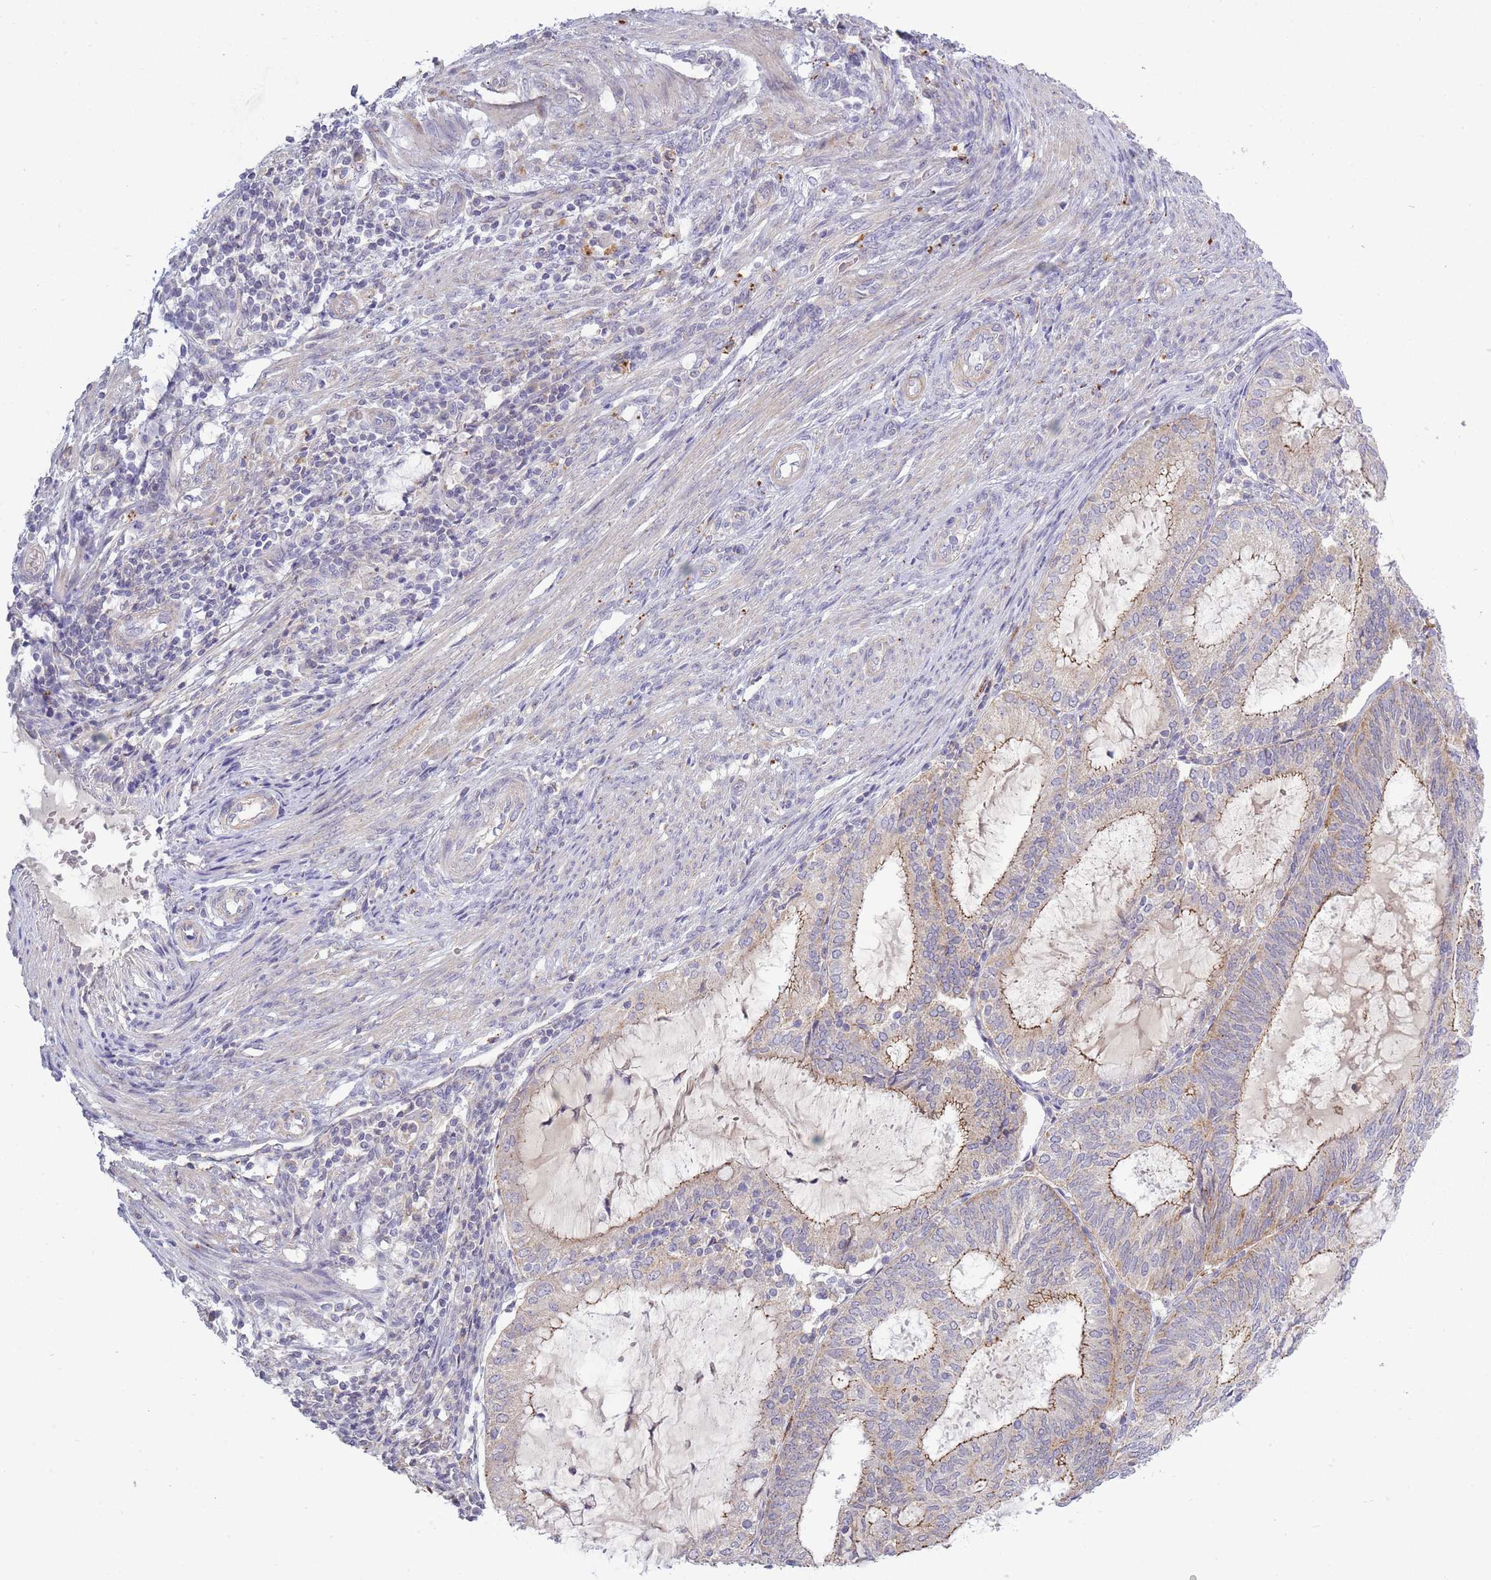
{"staining": {"intensity": "moderate", "quantity": "<25%", "location": "cytoplasmic/membranous"}, "tissue": "endometrial cancer", "cell_type": "Tumor cells", "image_type": "cancer", "snomed": [{"axis": "morphology", "description": "Adenocarcinoma, NOS"}, {"axis": "topography", "description": "Endometrium"}], "caption": "DAB (3,3'-diaminobenzidine) immunohistochemical staining of endometrial cancer (adenocarcinoma) demonstrates moderate cytoplasmic/membranous protein positivity in about <25% of tumor cells.", "gene": "TRIM61", "patient": {"sex": "female", "age": 81}}